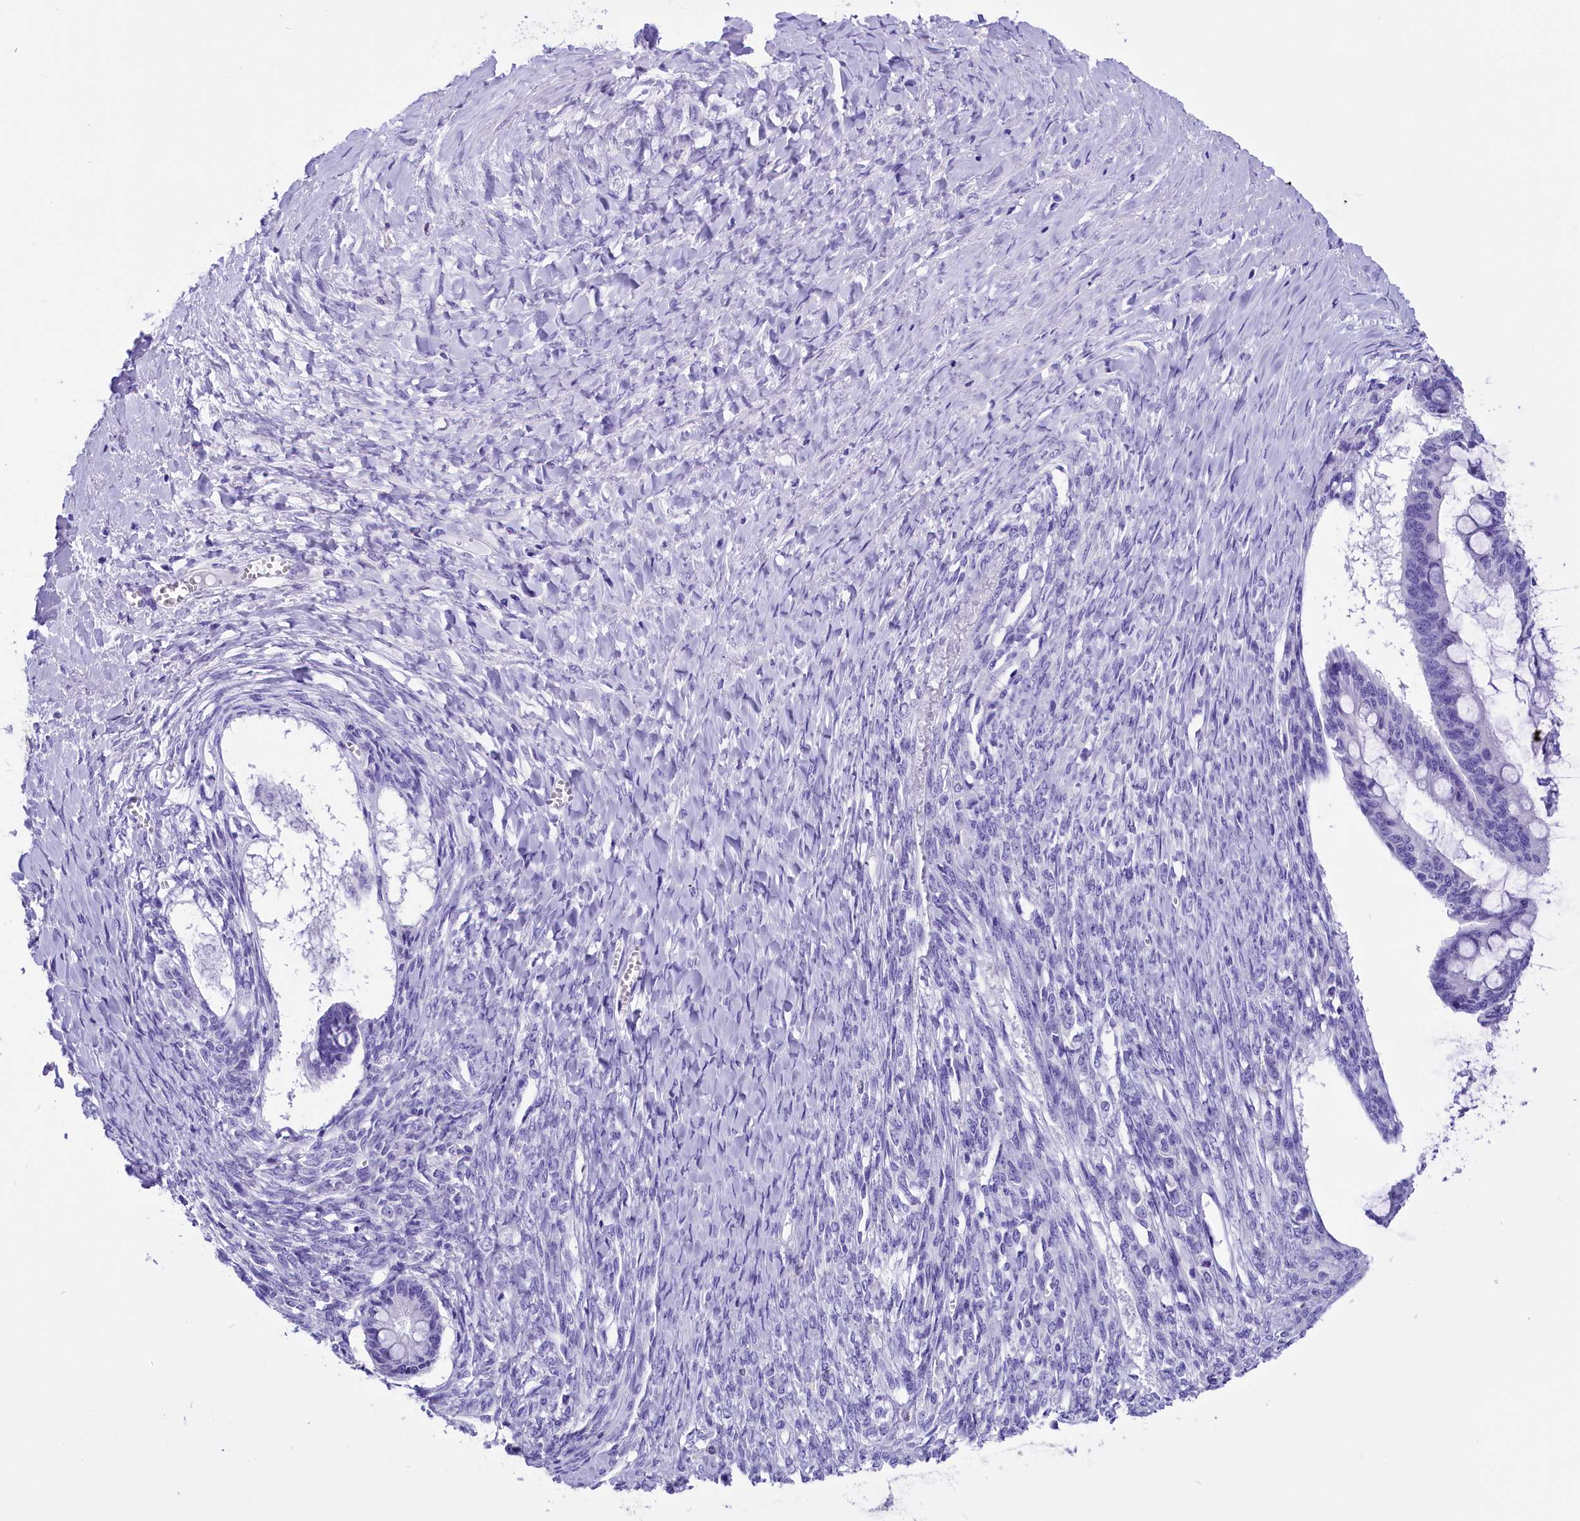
{"staining": {"intensity": "negative", "quantity": "none", "location": "none"}, "tissue": "ovarian cancer", "cell_type": "Tumor cells", "image_type": "cancer", "snomed": [{"axis": "morphology", "description": "Cystadenocarcinoma, mucinous, NOS"}, {"axis": "topography", "description": "Ovary"}], "caption": "Tumor cells are negative for brown protein staining in ovarian cancer. (IHC, brightfield microscopy, high magnification).", "gene": "CLC", "patient": {"sex": "female", "age": 73}}